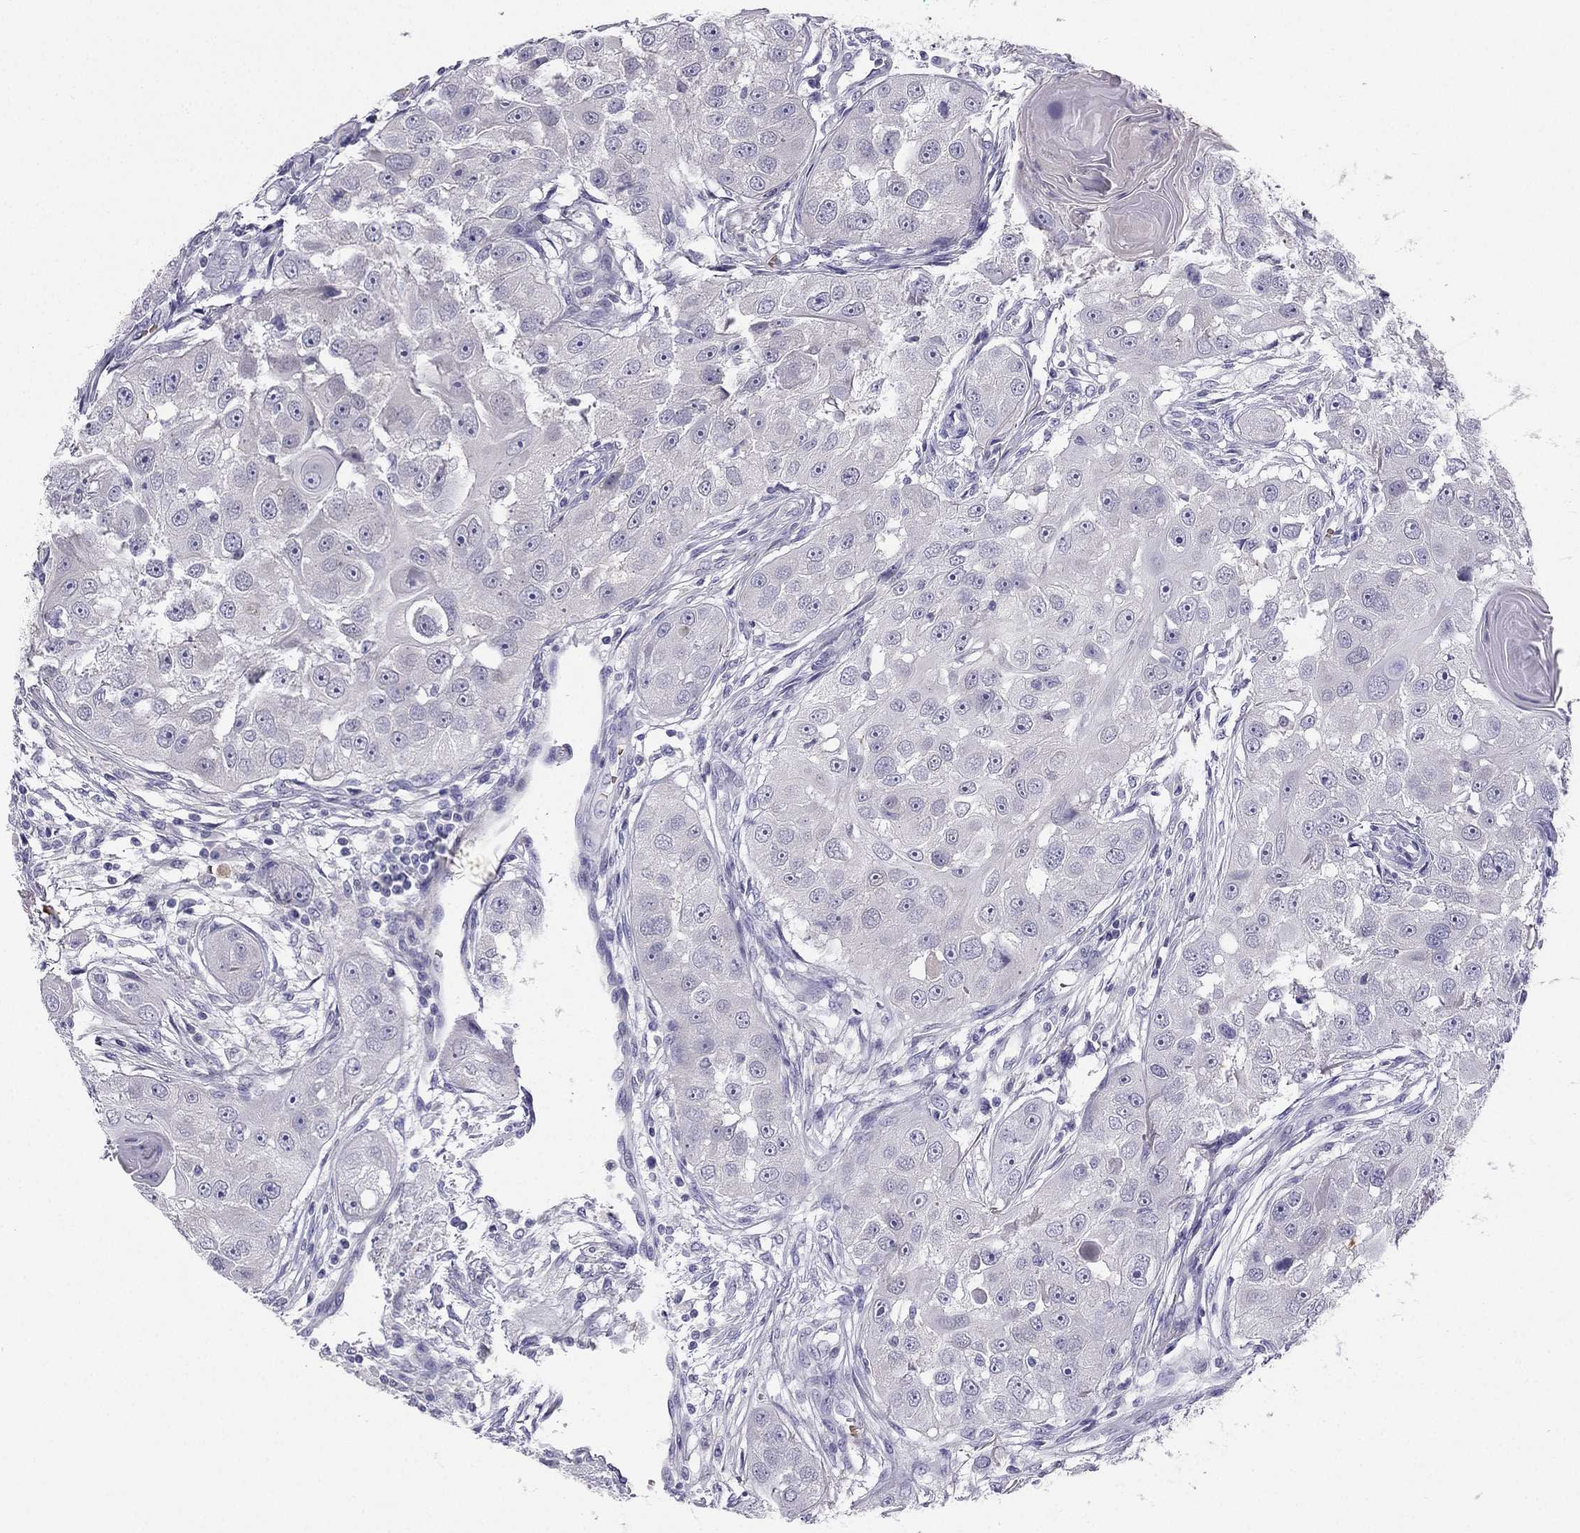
{"staining": {"intensity": "negative", "quantity": "none", "location": "none"}, "tissue": "head and neck cancer", "cell_type": "Tumor cells", "image_type": "cancer", "snomed": [{"axis": "morphology", "description": "Squamous cell carcinoma, NOS"}, {"axis": "topography", "description": "Head-Neck"}], "caption": "Image shows no protein expression in tumor cells of head and neck cancer (squamous cell carcinoma) tissue. The staining is performed using DAB brown chromogen with nuclei counter-stained in using hematoxylin.", "gene": "RSPH14", "patient": {"sex": "male", "age": 51}}